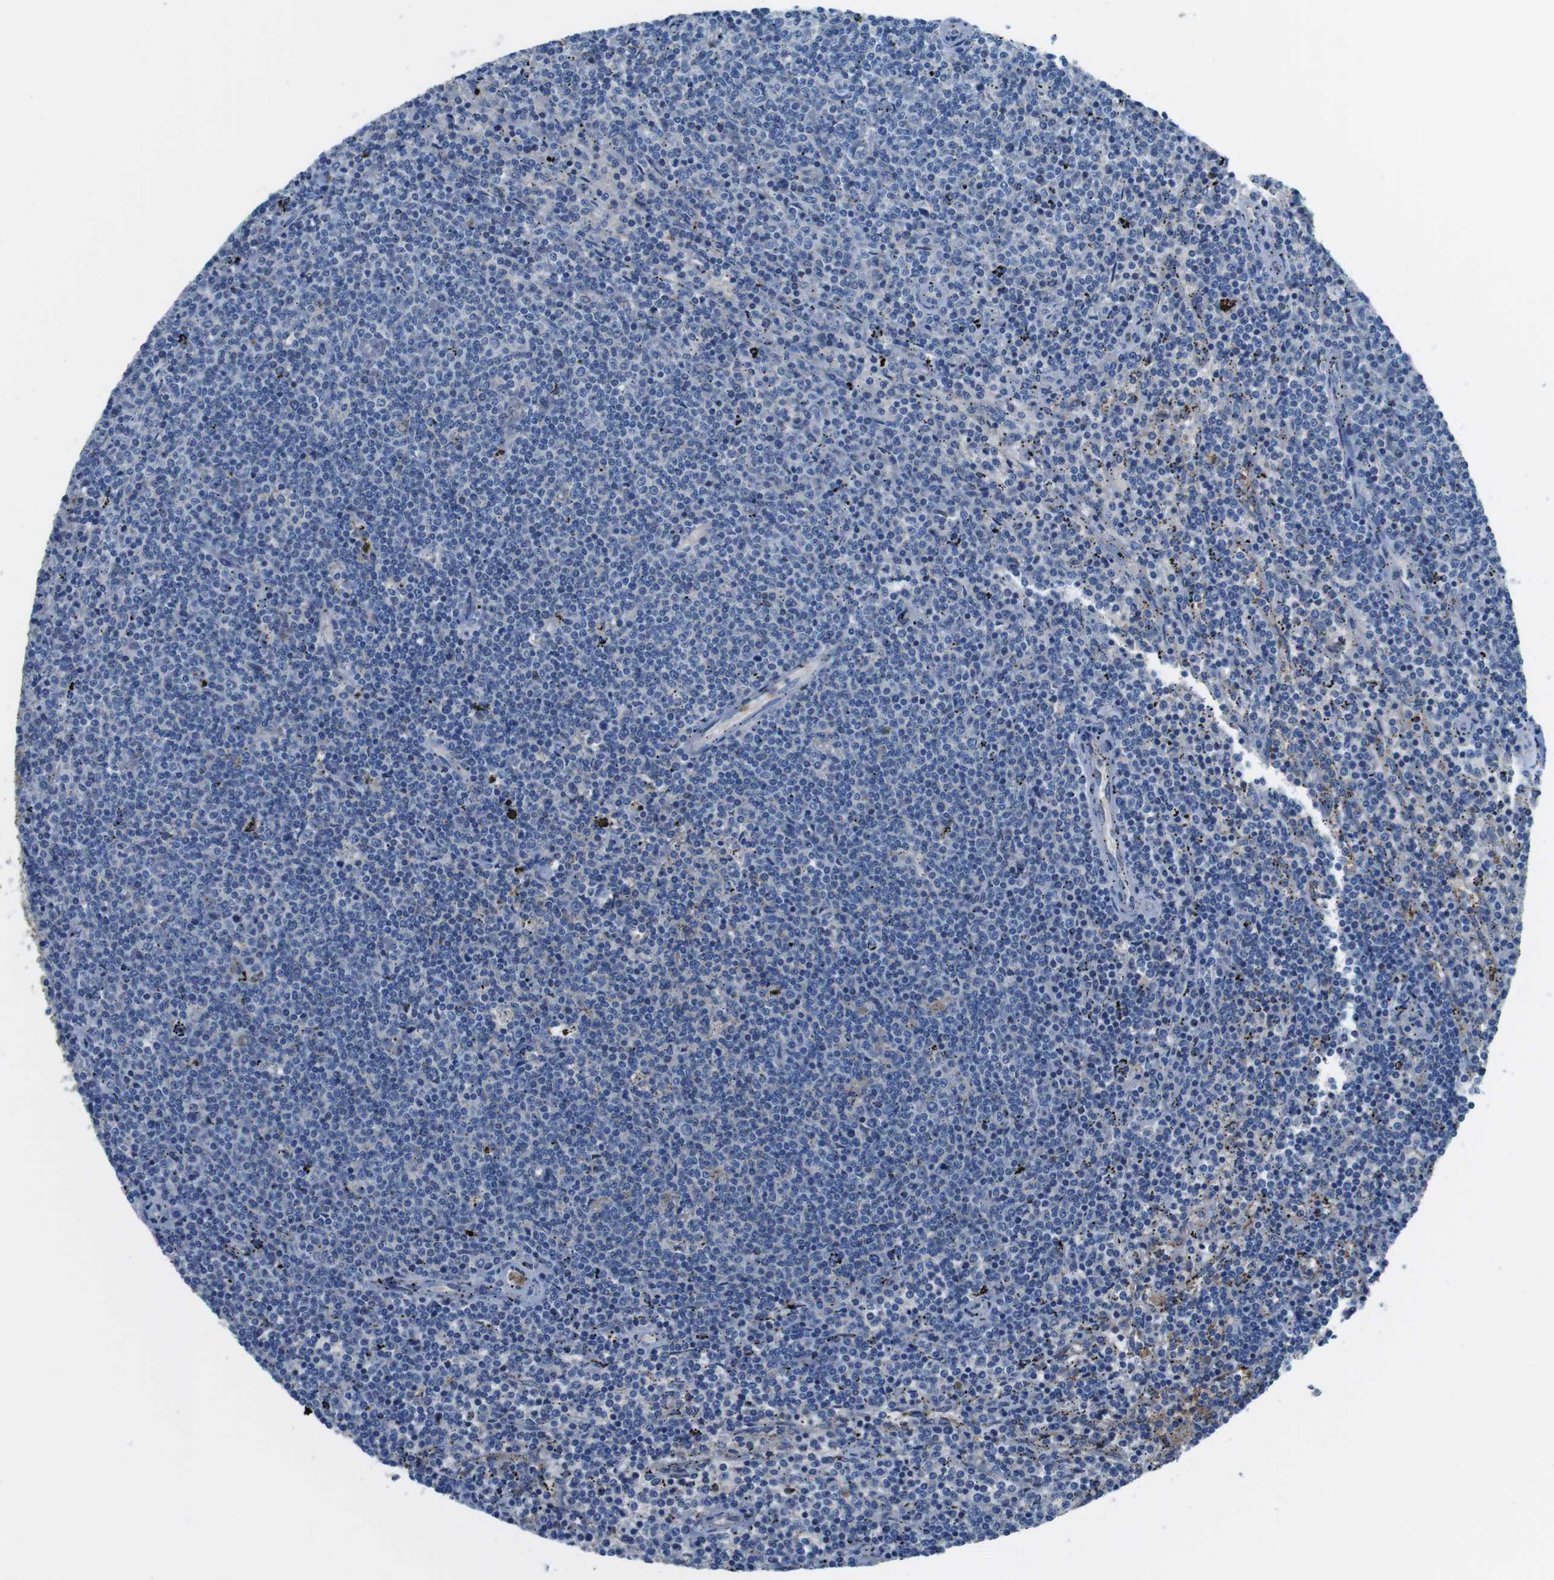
{"staining": {"intensity": "negative", "quantity": "none", "location": "none"}, "tissue": "lymphoma", "cell_type": "Tumor cells", "image_type": "cancer", "snomed": [{"axis": "morphology", "description": "Malignant lymphoma, non-Hodgkin's type, Low grade"}, {"axis": "topography", "description": "Spleen"}], "caption": "High magnification brightfield microscopy of malignant lymphoma, non-Hodgkin's type (low-grade) stained with DAB (brown) and counterstained with hematoxylin (blue): tumor cells show no significant staining.", "gene": "TMPRSS15", "patient": {"sex": "female", "age": 50}}